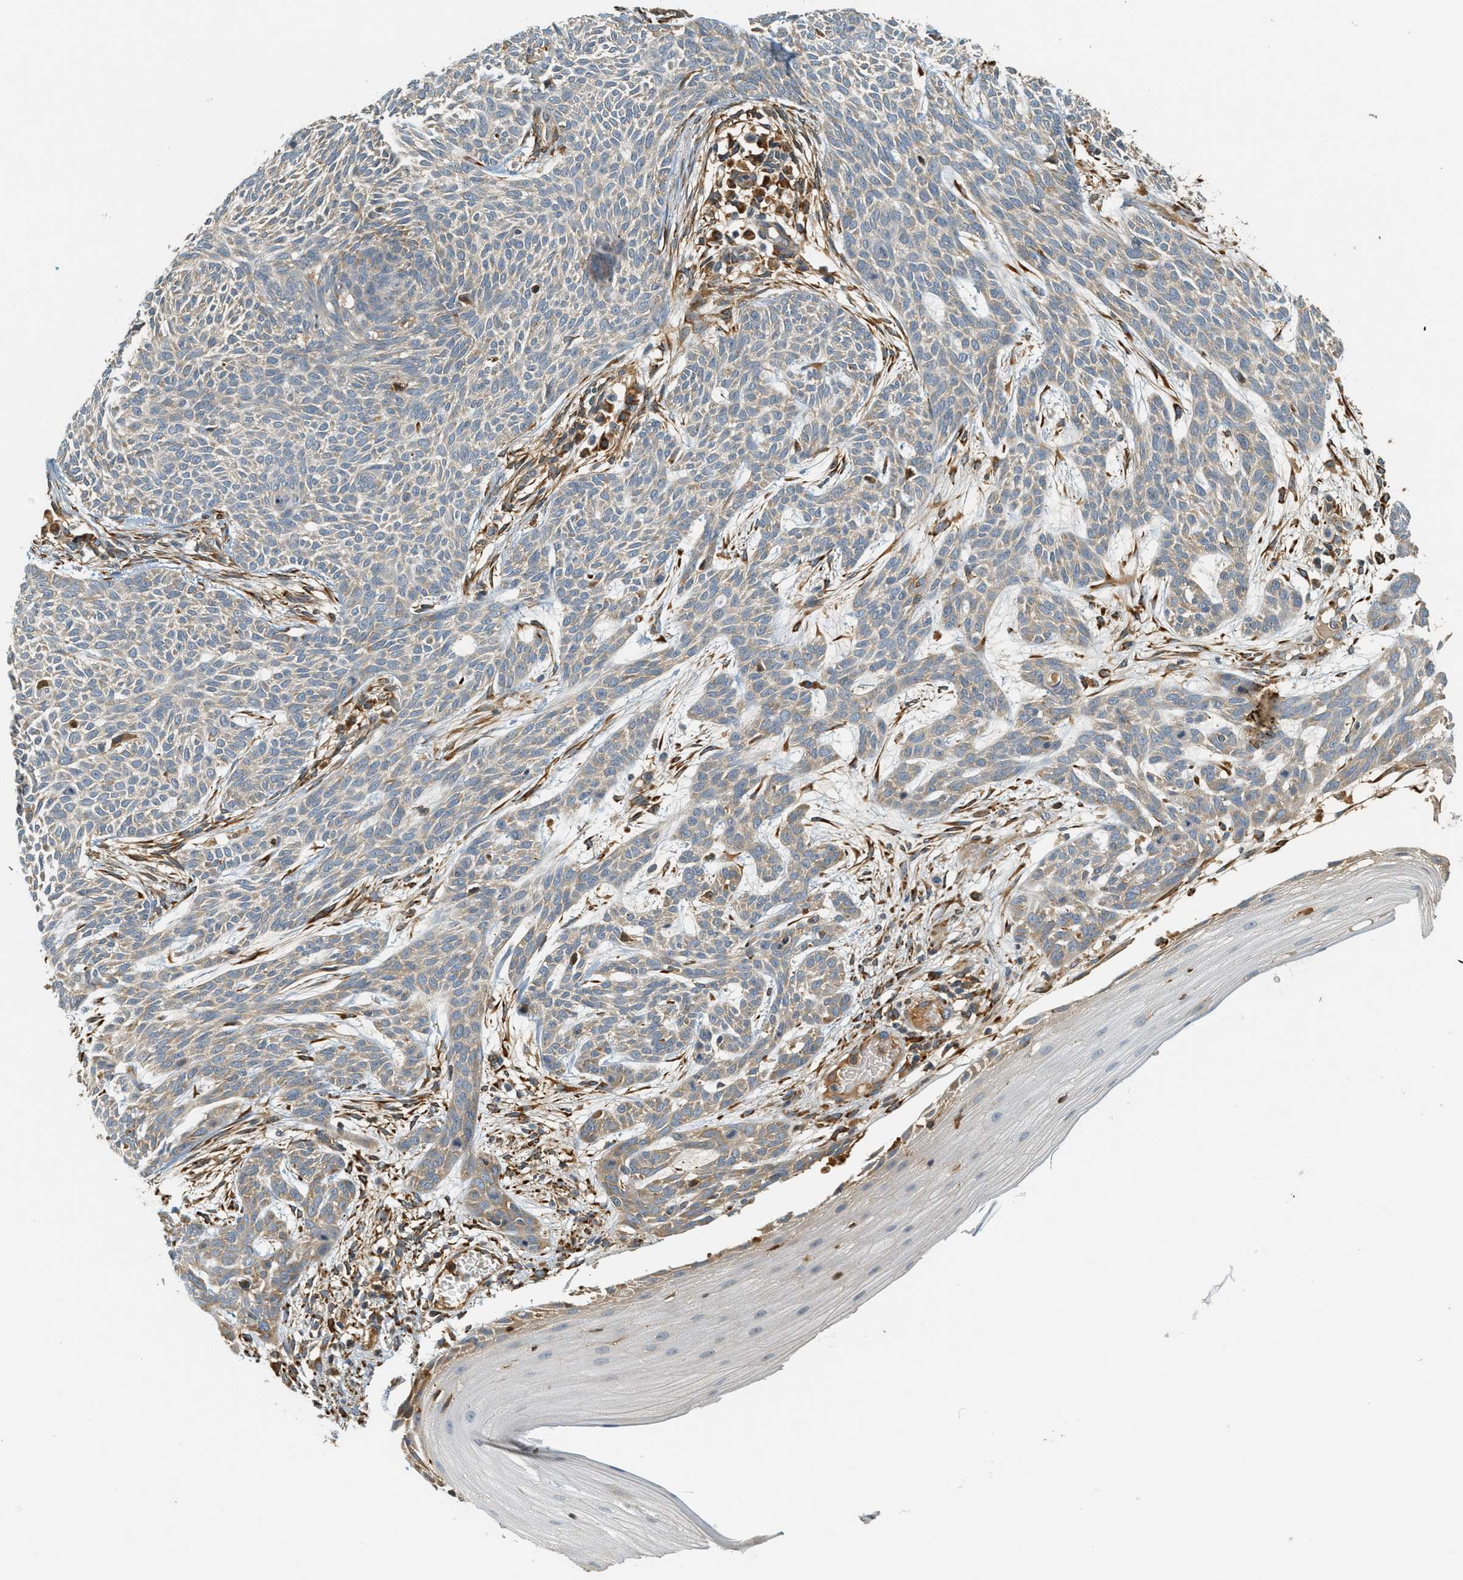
{"staining": {"intensity": "weak", "quantity": "25%-75%", "location": "cytoplasmic/membranous"}, "tissue": "skin cancer", "cell_type": "Tumor cells", "image_type": "cancer", "snomed": [{"axis": "morphology", "description": "Basal cell carcinoma"}, {"axis": "topography", "description": "Skin"}], "caption": "DAB immunohistochemical staining of human skin basal cell carcinoma exhibits weak cytoplasmic/membranous protein expression in approximately 25%-75% of tumor cells. (DAB (3,3'-diaminobenzidine) IHC with brightfield microscopy, high magnification).", "gene": "PDK1", "patient": {"sex": "female", "age": 59}}